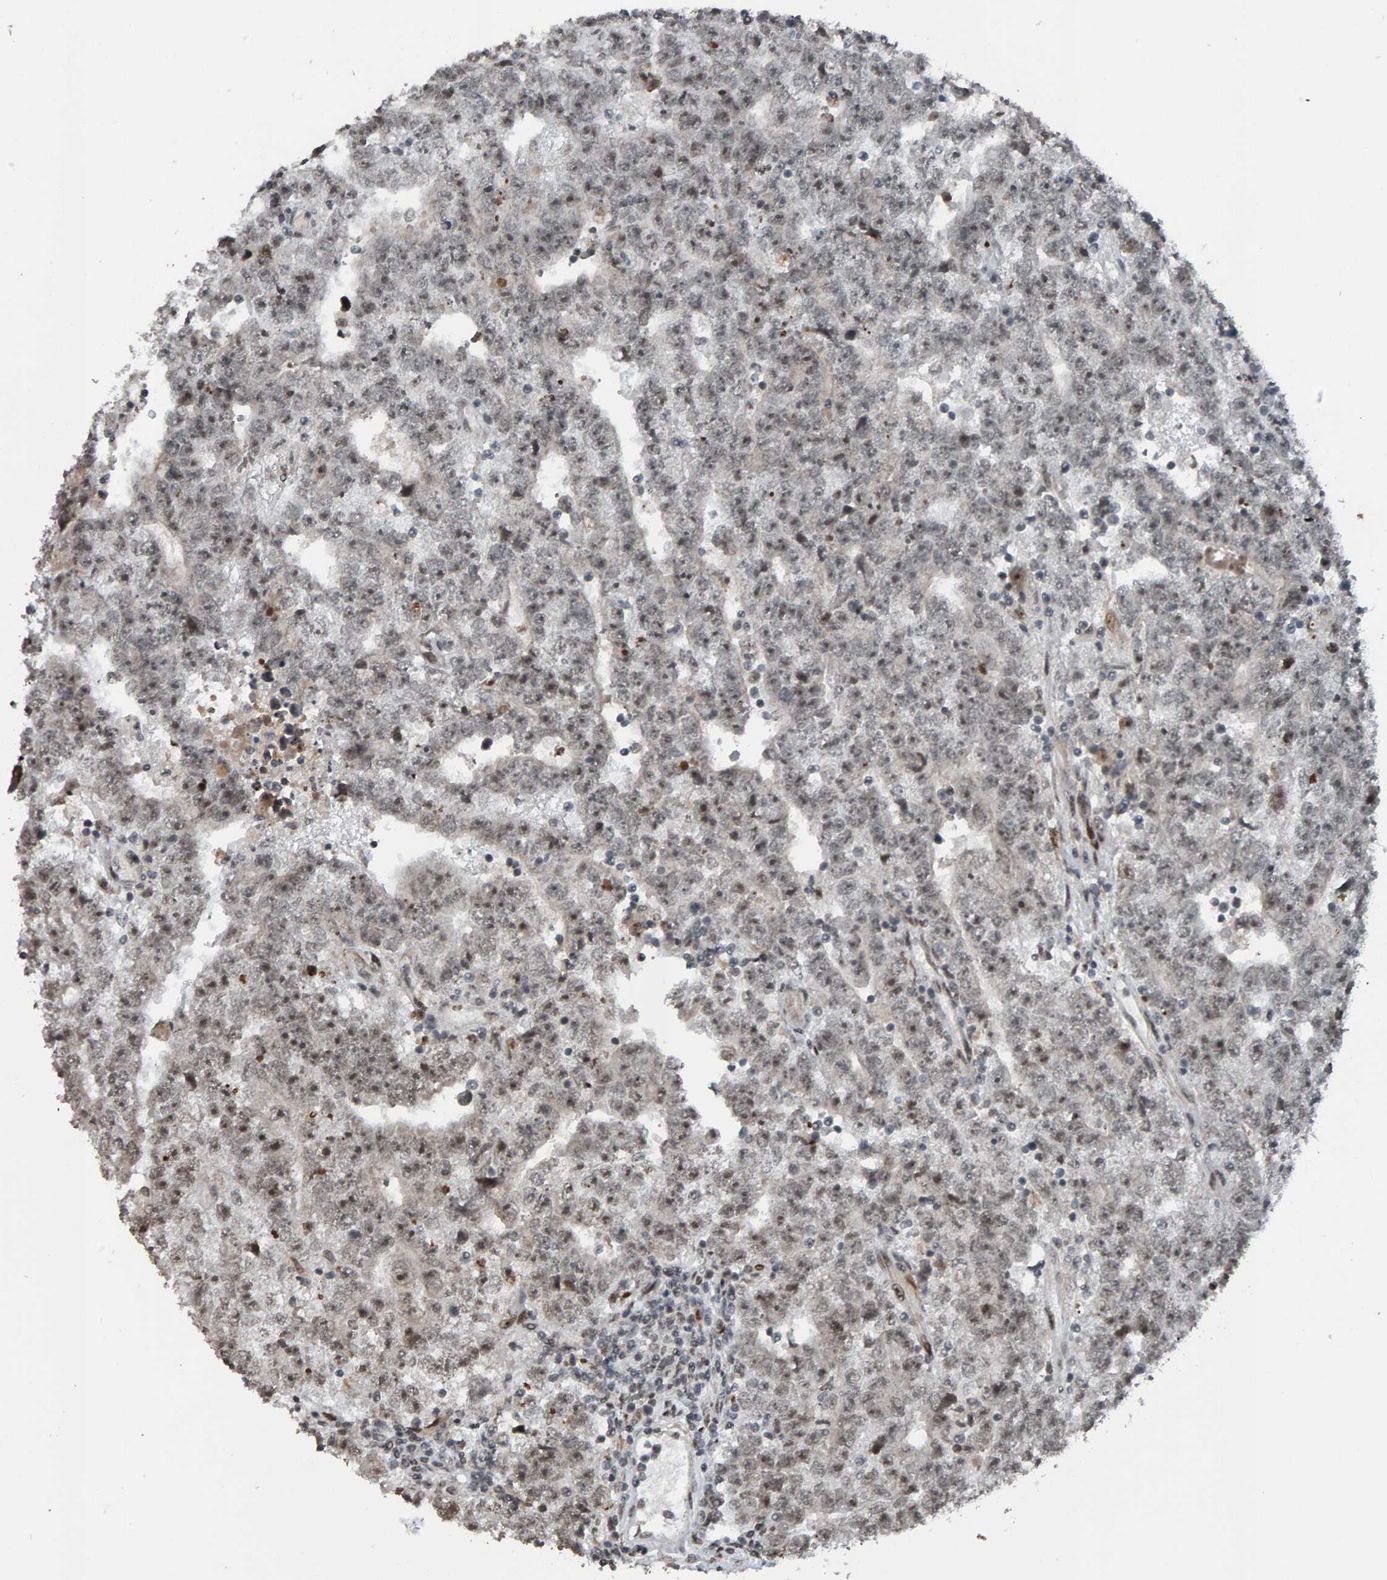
{"staining": {"intensity": "weak", "quantity": "<25%", "location": "nuclear"}, "tissue": "testis cancer", "cell_type": "Tumor cells", "image_type": "cancer", "snomed": [{"axis": "morphology", "description": "Carcinoma, Embryonal, NOS"}, {"axis": "topography", "description": "Testis"}], "caption": "Immunohistochemistry (IHC) histopathology image of embryonal carcinoma (testis) stained for a protein (brown), which displays no staining in tumor cells.", "gene": "ZNF366", "patient": {"sex": "male", "age": 25}}